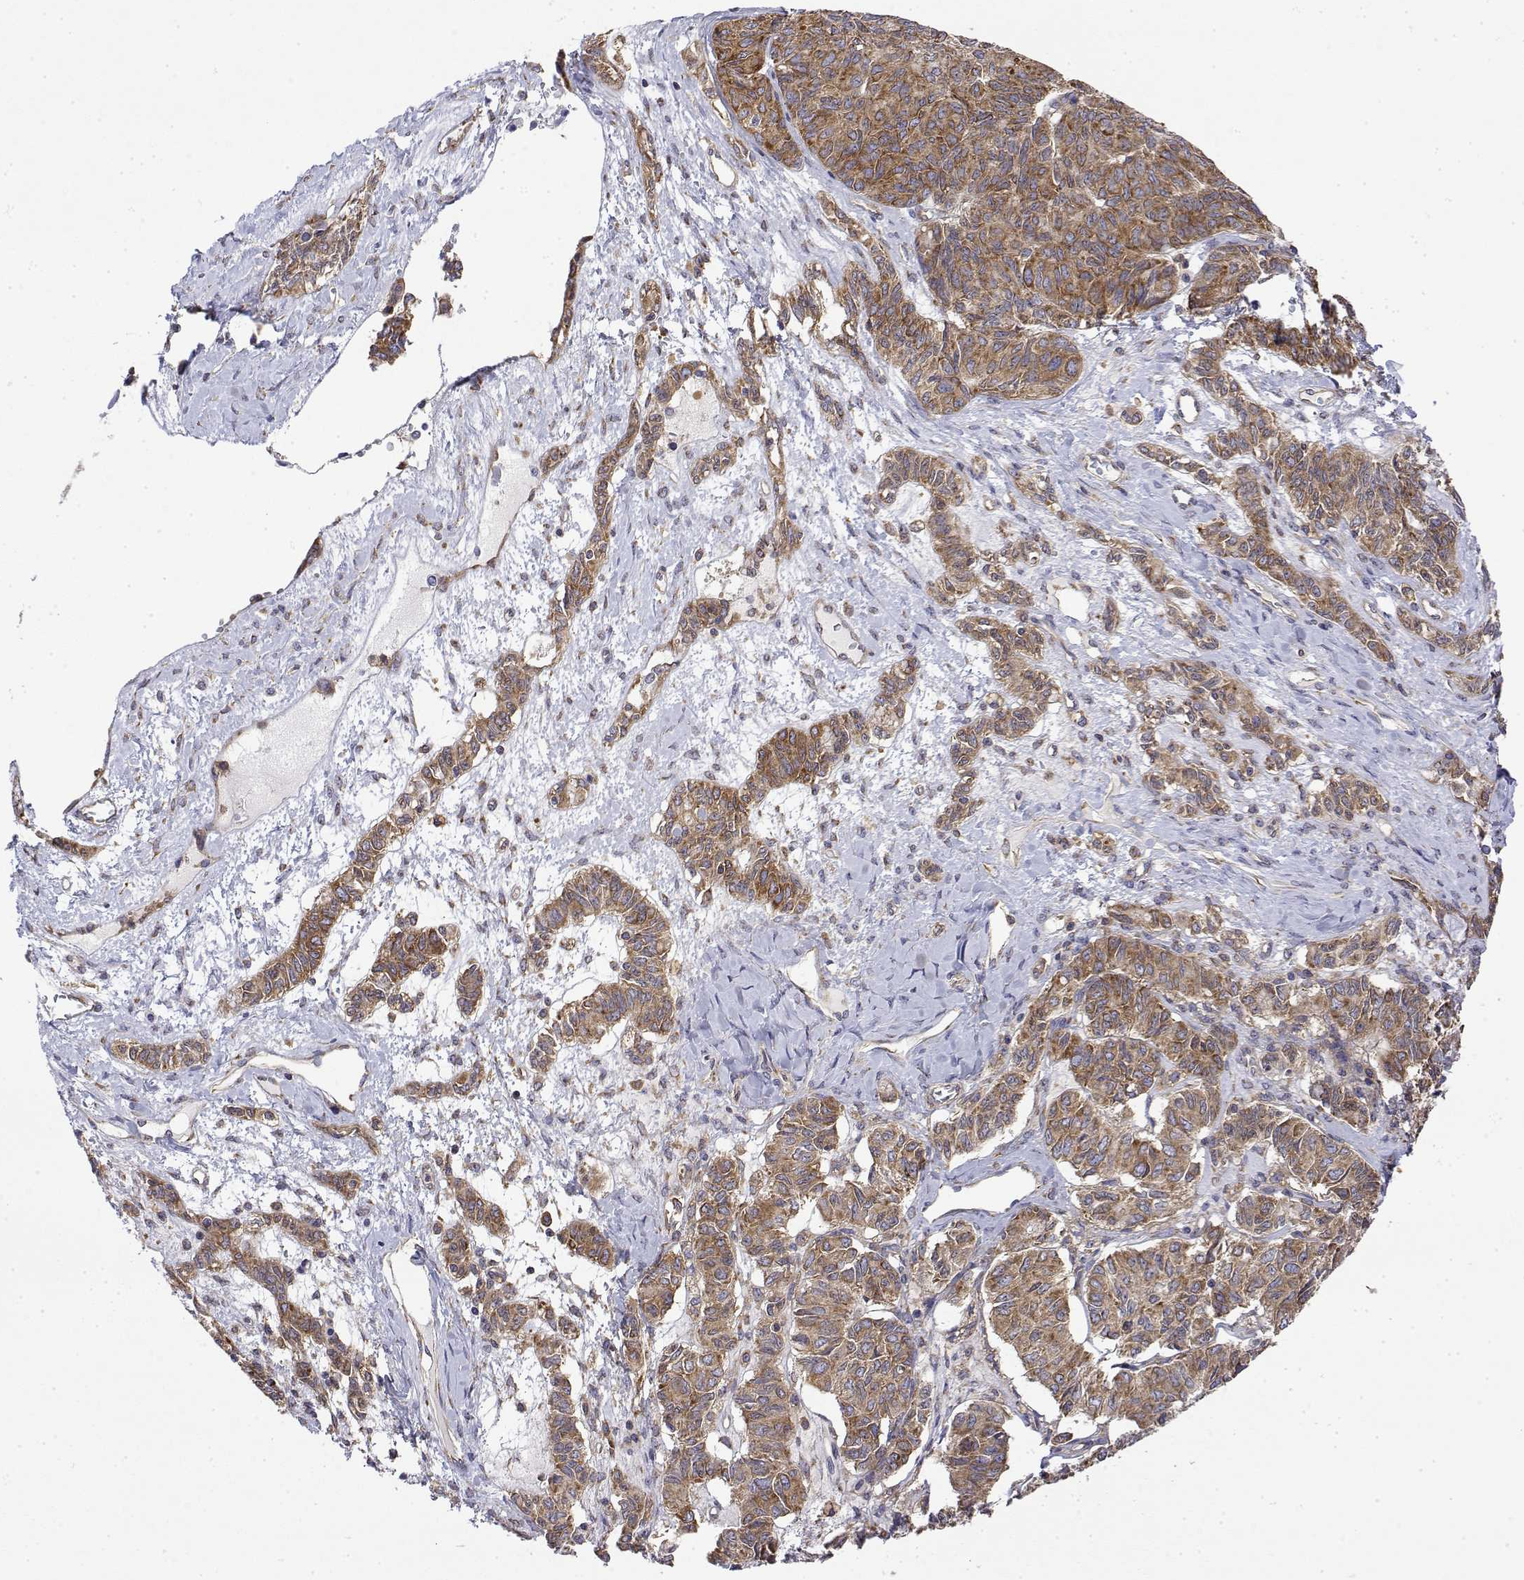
{"staining": {"intensity": "strong", "quantity": ">75%", "location": "cytoplasmic/membranous"}, "tissue": "ovarian cancer", "cell_type": "Tumor cells", "image_type": "cancer", "snomed": [{"axis": "morphology", "description": "Carcinoma, endometroid"}, {"axis": "topography", "description": "Ovary"}], "caption": "Immunohistochemistry (IHC) photomicrograph of human ovarian endometroid carcinoma stained for a protein (brown), which reveals high levels of strong cytoplasmic/membranous positivity in approximately >75% of tumor cells.", "gene": "EEF1G", "patient": {"sex": "female", "age": 80}}